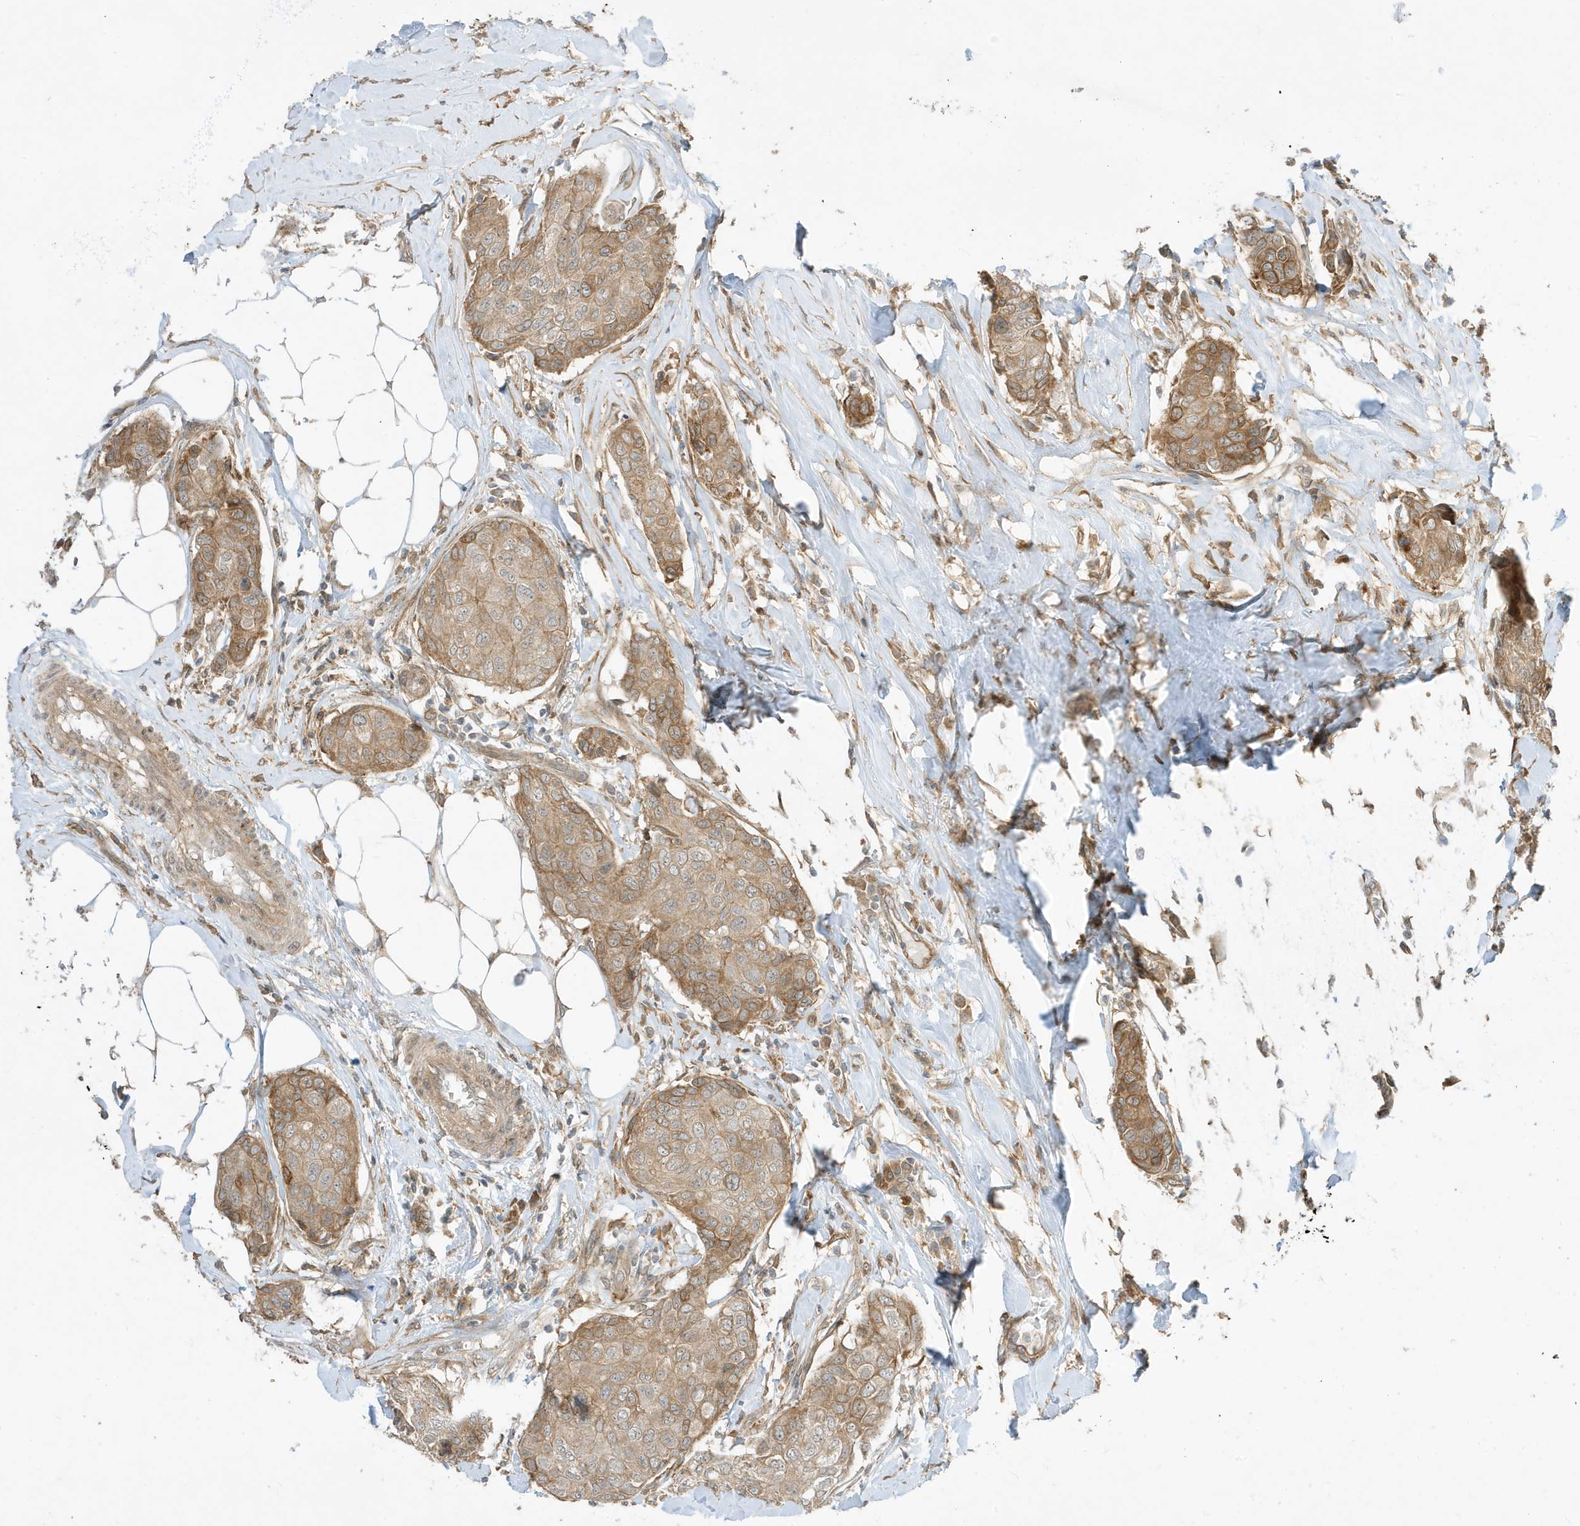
{"staining": {"intensity": "moderate", "quantity": ">75%", "location": "cytoplasmic/membranous"}, "tissue": "breast cancer", "cell_type": "Tumor cells", "image_type": "cancer", "snomed": [{"axis": "morphology", "description": "Duct carcinoma"}, {"axis": "topography", "description": "Breast"}], "caption": "Moderate cytoplasmic/membranous protein positivity is identified in approximately >75% of tumor cells in breast cancer (invasive ductal carcinoma). The staining is performed using DAB brown chromogen to label protein expression. The nuclei are counter-stained blue using hematoxylin.", "gene": "SCARF2", "patient": {"sex": "female", "age": 80}}